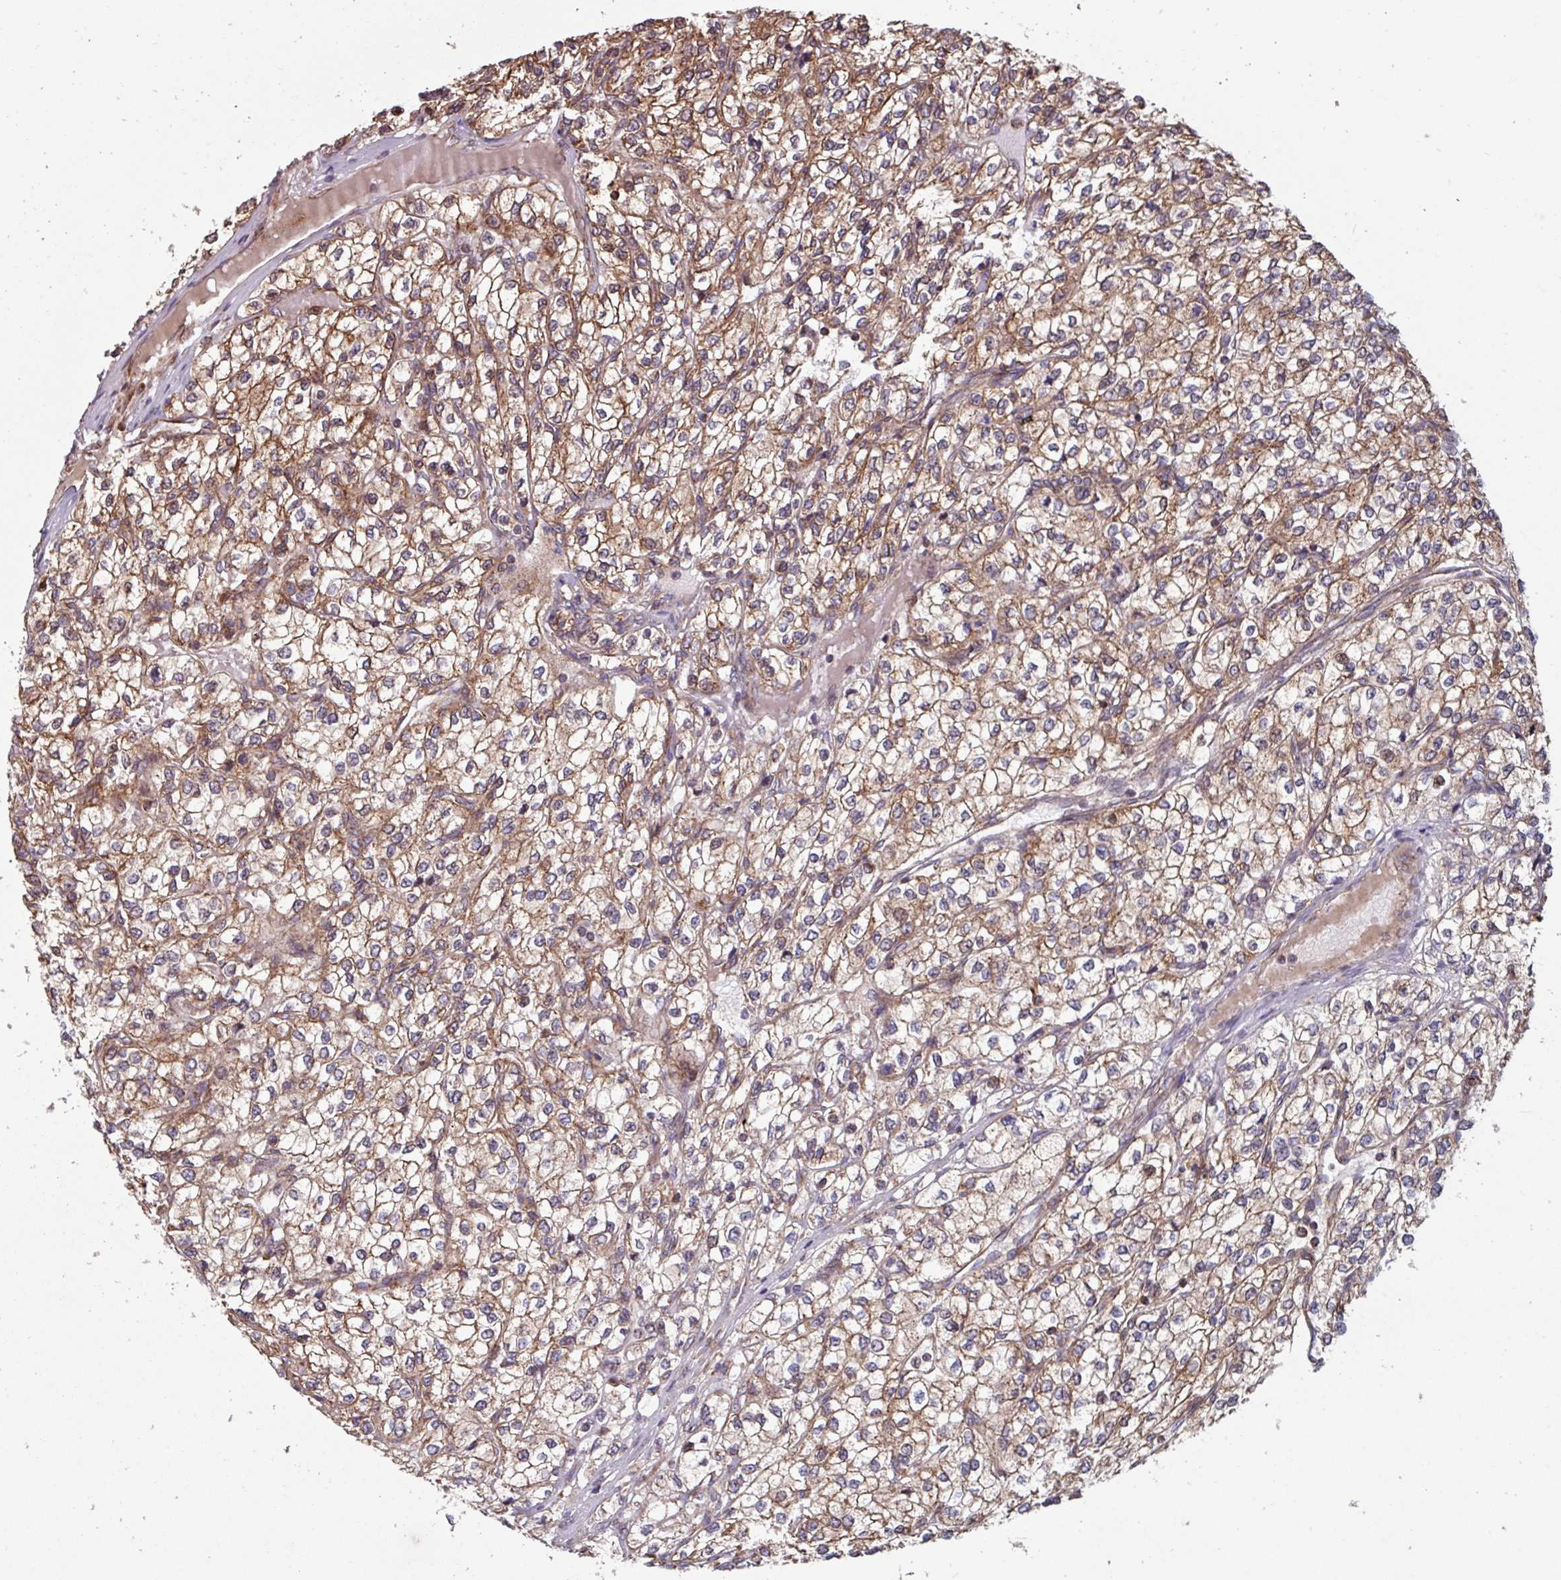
{"staining": {"intensity": "moderate", "quantity": ">75%", "location": "cytoplasmic/membranous"}, "tissue": "renal cancer", "cell_type": "Tumor cells", "image_type": "cancer", "snomed": [{"axis": "morphology", "description": "Adenocarcinoma, NOS"}, {"axis": "topography", "description": "Kidney"}], "caption": "The micrograph shows immunohistochemical staining of renal cancer (adenocarcinoma). There is moderate cytoplasmic/membranous expression is present in about >75% of tumor cells.", "gene": "COX7C", "patient": {"sex": "male", "age": 80}}